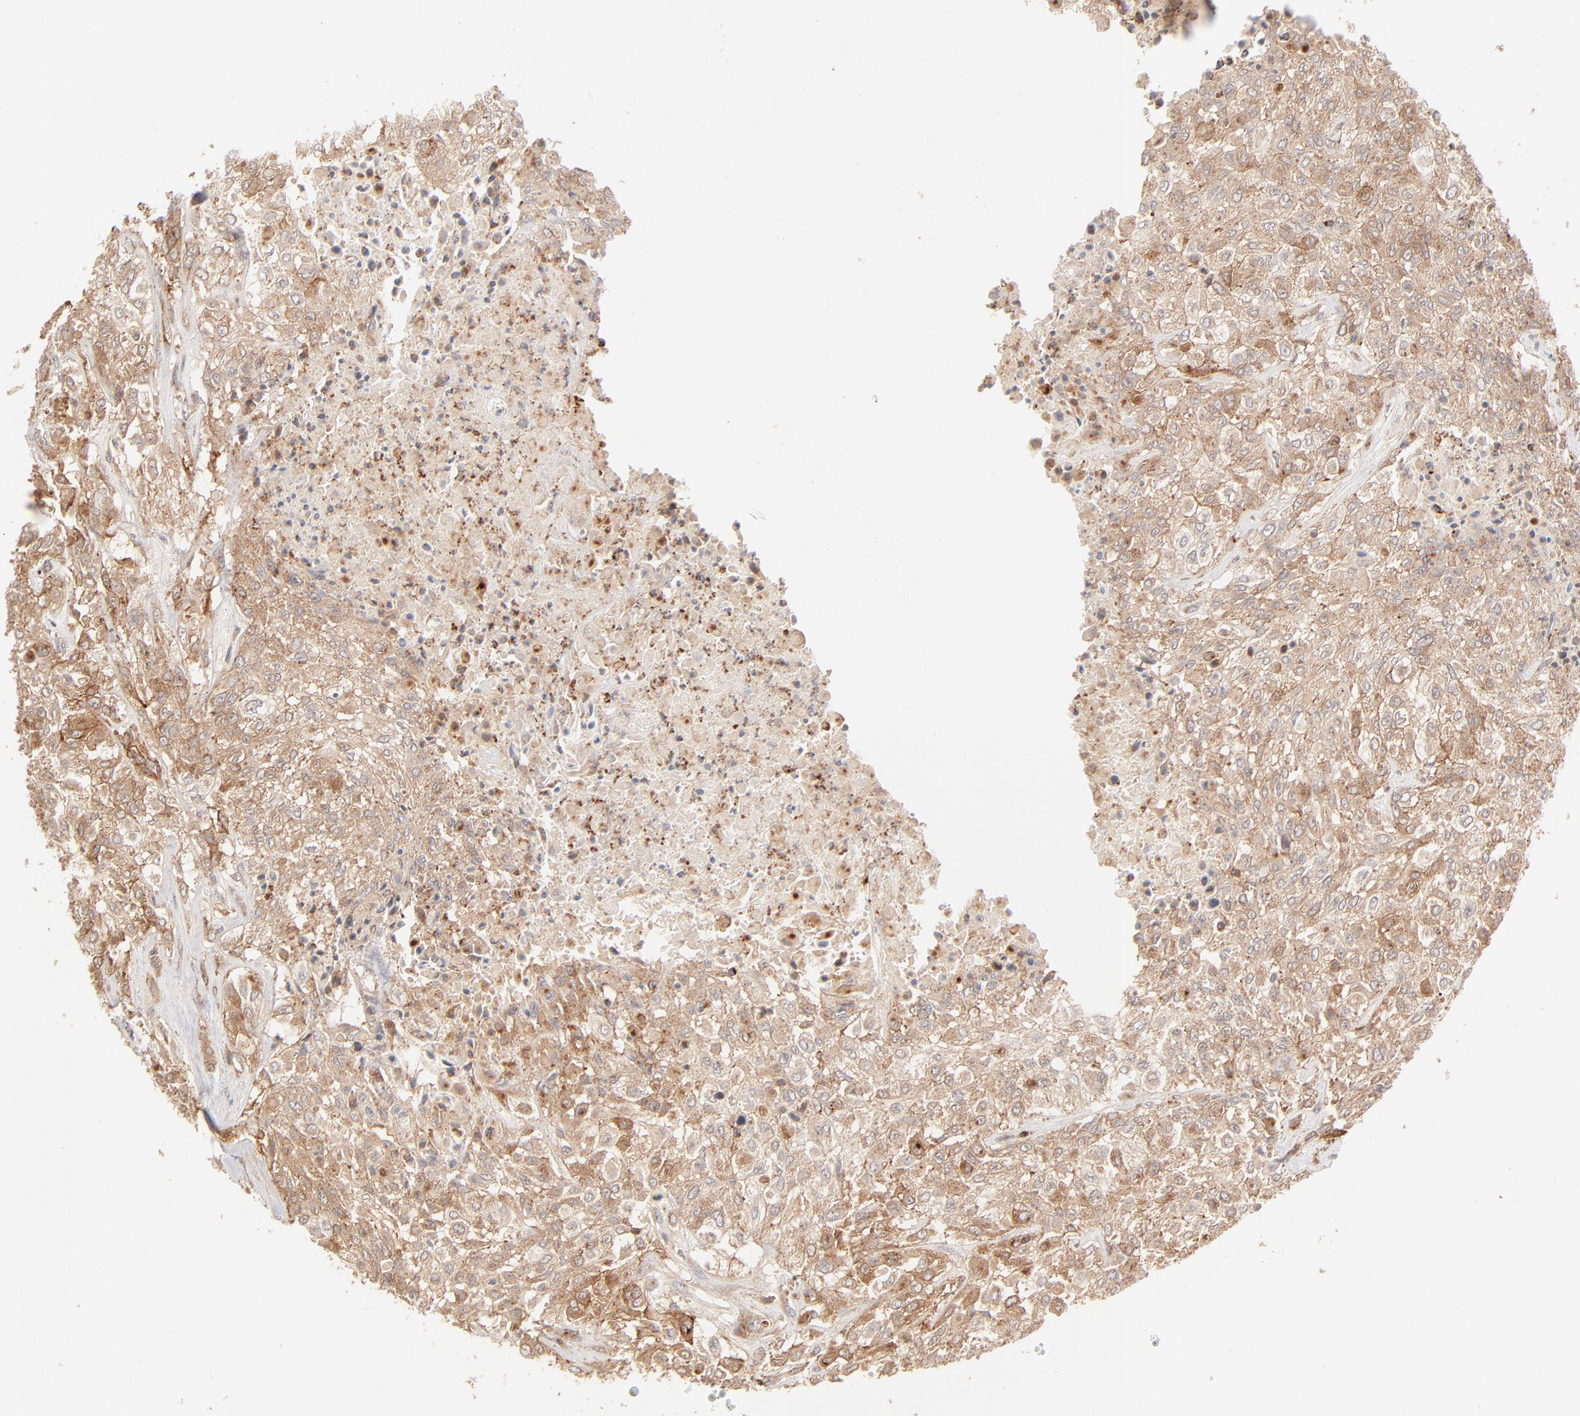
{"staining": {"intensity": "strong", "quantity": ">75%", "location": "cytoplasmic/membranous"}, "tissue": "urothelial cancer", "cell_type": "Tumor cells", "image_type": "cancer", "snomed": [{"axis": "morphology", "description": "Urothelial carcinoma, High grade"}, {"axis": "topography", "description": "Urinary bladder"}], "caption": "High-grade urothelial carcinoma stained with immunohistochemistry (IHC) shows strong cytoplasmic/membranous staining in about >75% of tumor cells.", "gene": "CSPG4", "patient": {"sex": "male", "age": 57}}